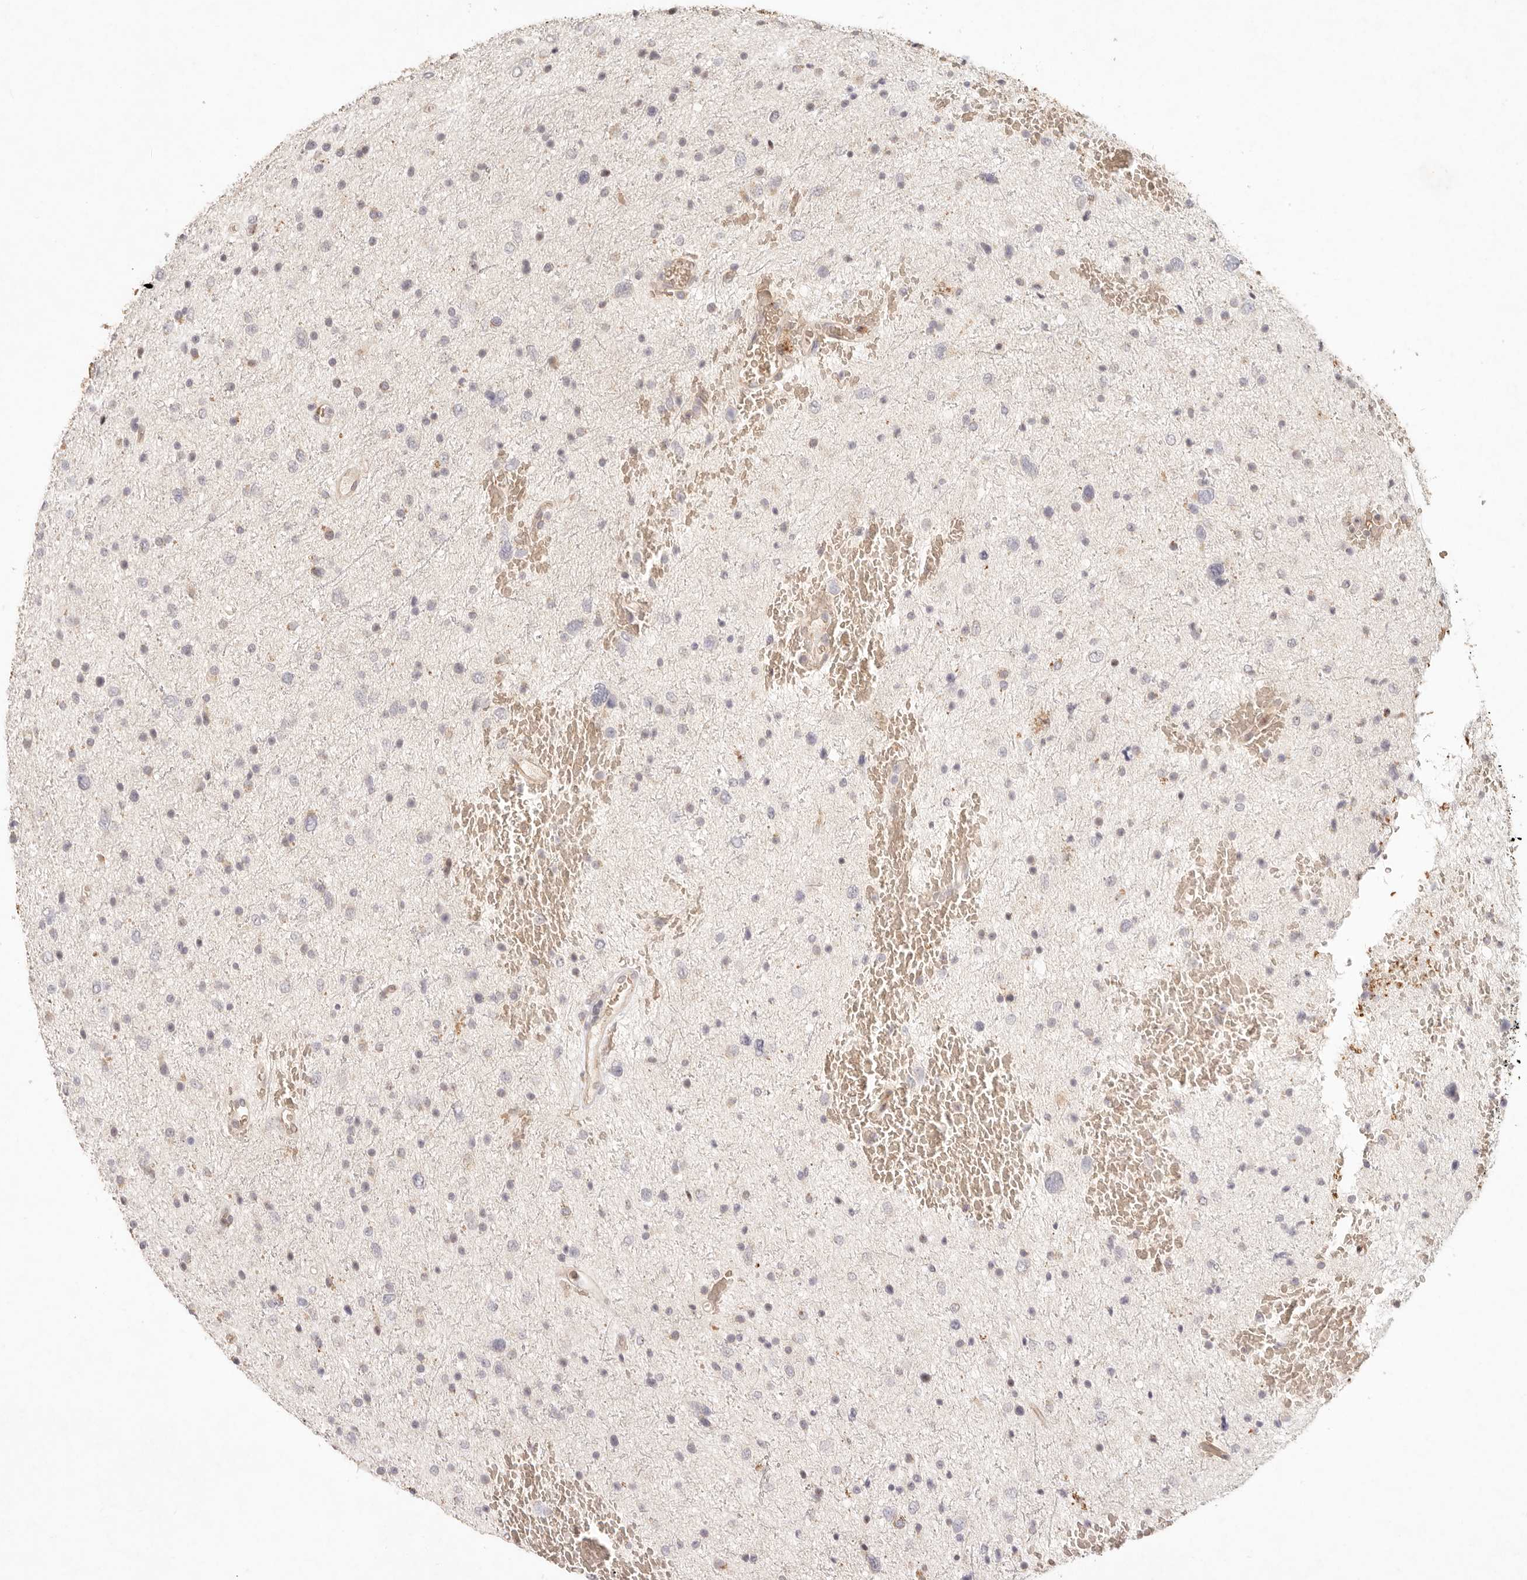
{"staining": {"intensity": "negative", "quantity": "none", "location": "none"}, "tissue": "glioma", "cell_type": "Tumor cells", "image_type": "cancer", "snomed": [{"axis": "morphology", "description": "Glioma, malignant, Low grade"}, {"axis": "topography", "description": "Brain"}], "caption": "This is an immunohistochemistry (IHC) image of malignant glioma (low-grade). There is no positivity in tumor cells.", "gene": "C1orf127", "patient": {"sex": "female", "age": 37}}